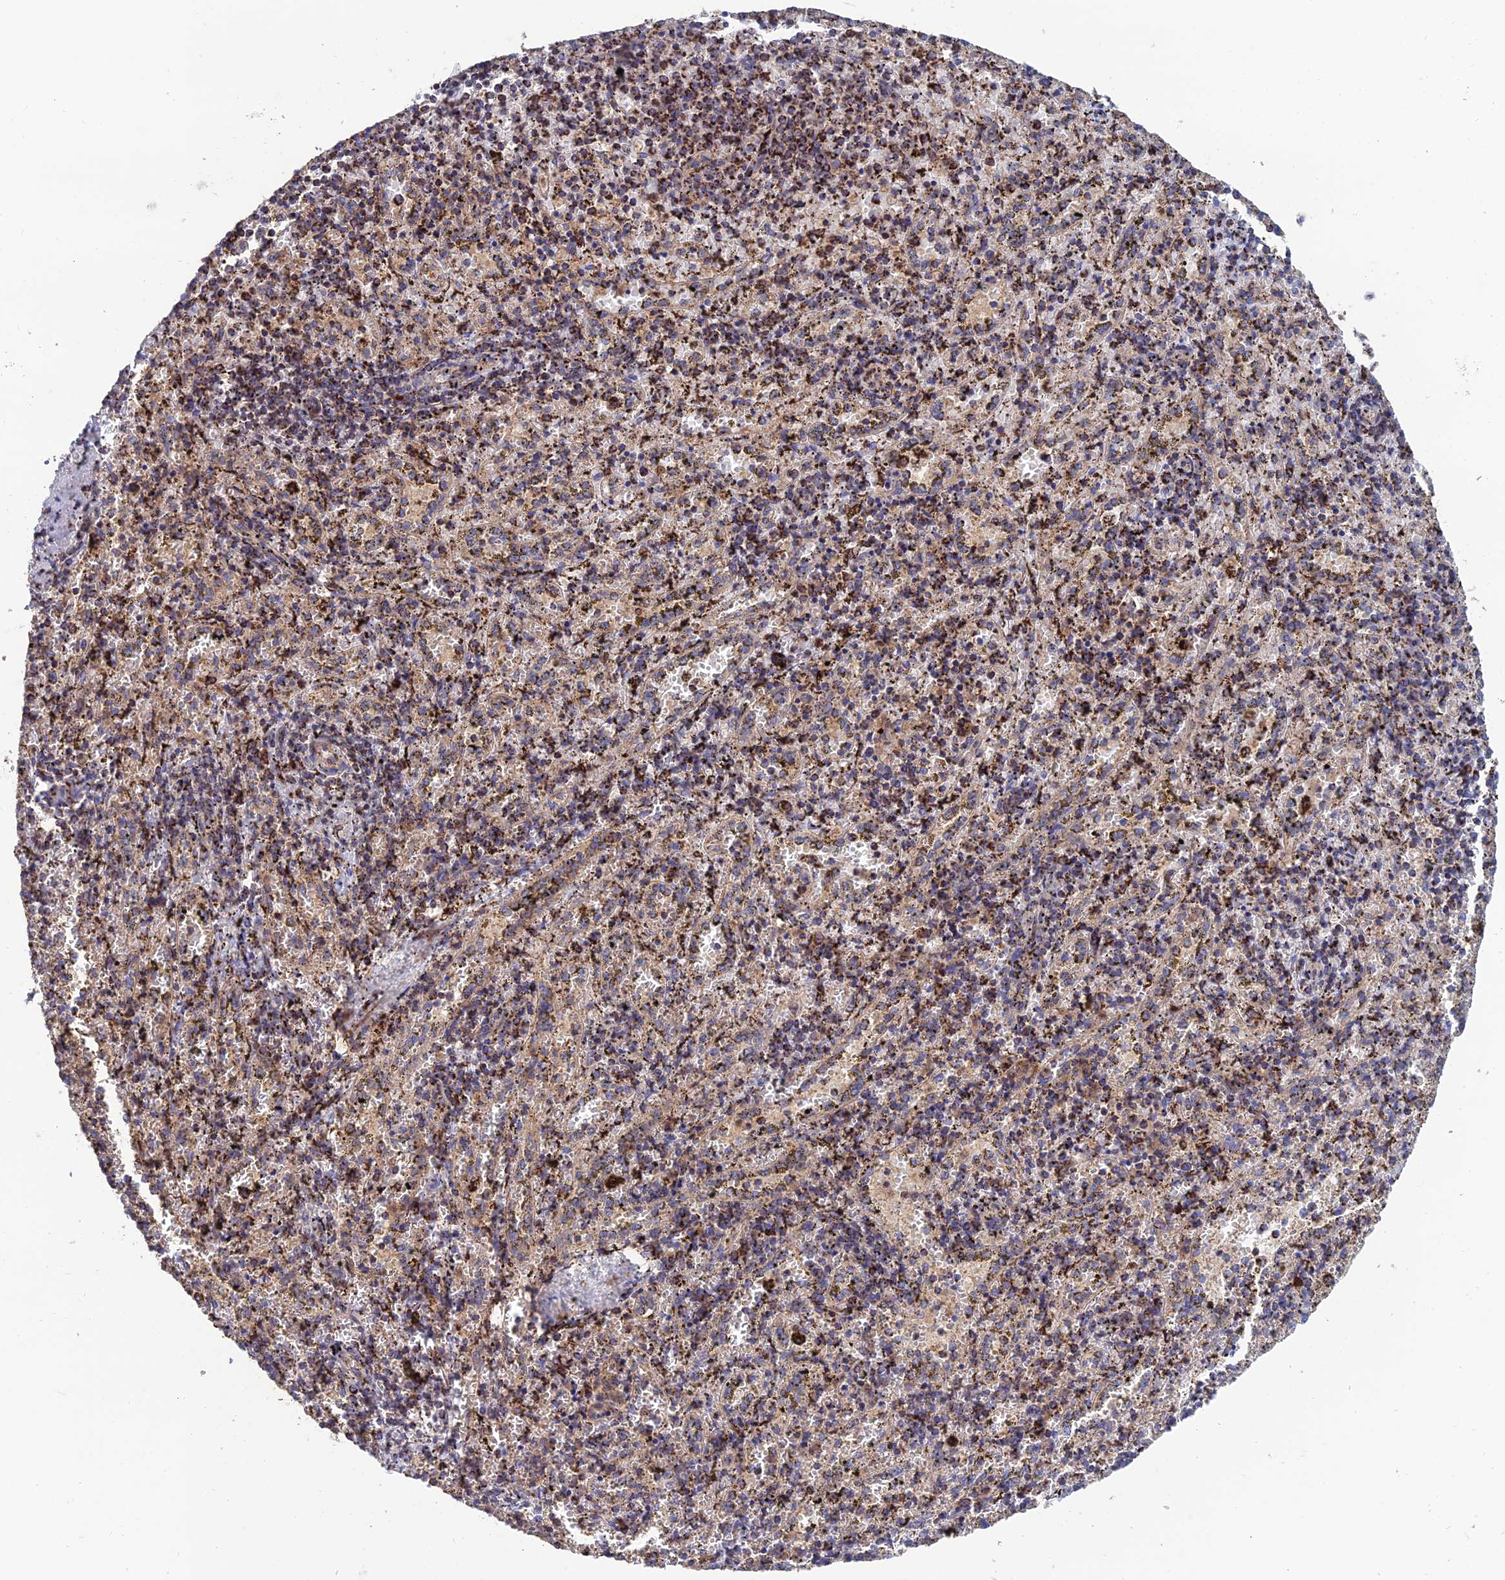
{"staining": {"intensity": "strong", "quantity": "25%-75%", "location": "cytoplasmic/membranous"}, "tissue": "spleen", "cell_type": "Cells in red pulp", "image_type": "normal", "snomed": [{"axis": "morphology", "description": "Normal tissue, NOS"}, {"axis": "topography", "description": "Spleen"}], "caption": "Human spleen stained with a brown dye demonstrates strong cytoplasmic/membranous positive expression in approximately 25%-75% of cells in red pulp.", "gene": "RIC8B", "patient": {"sex": "male", "age": 11}}